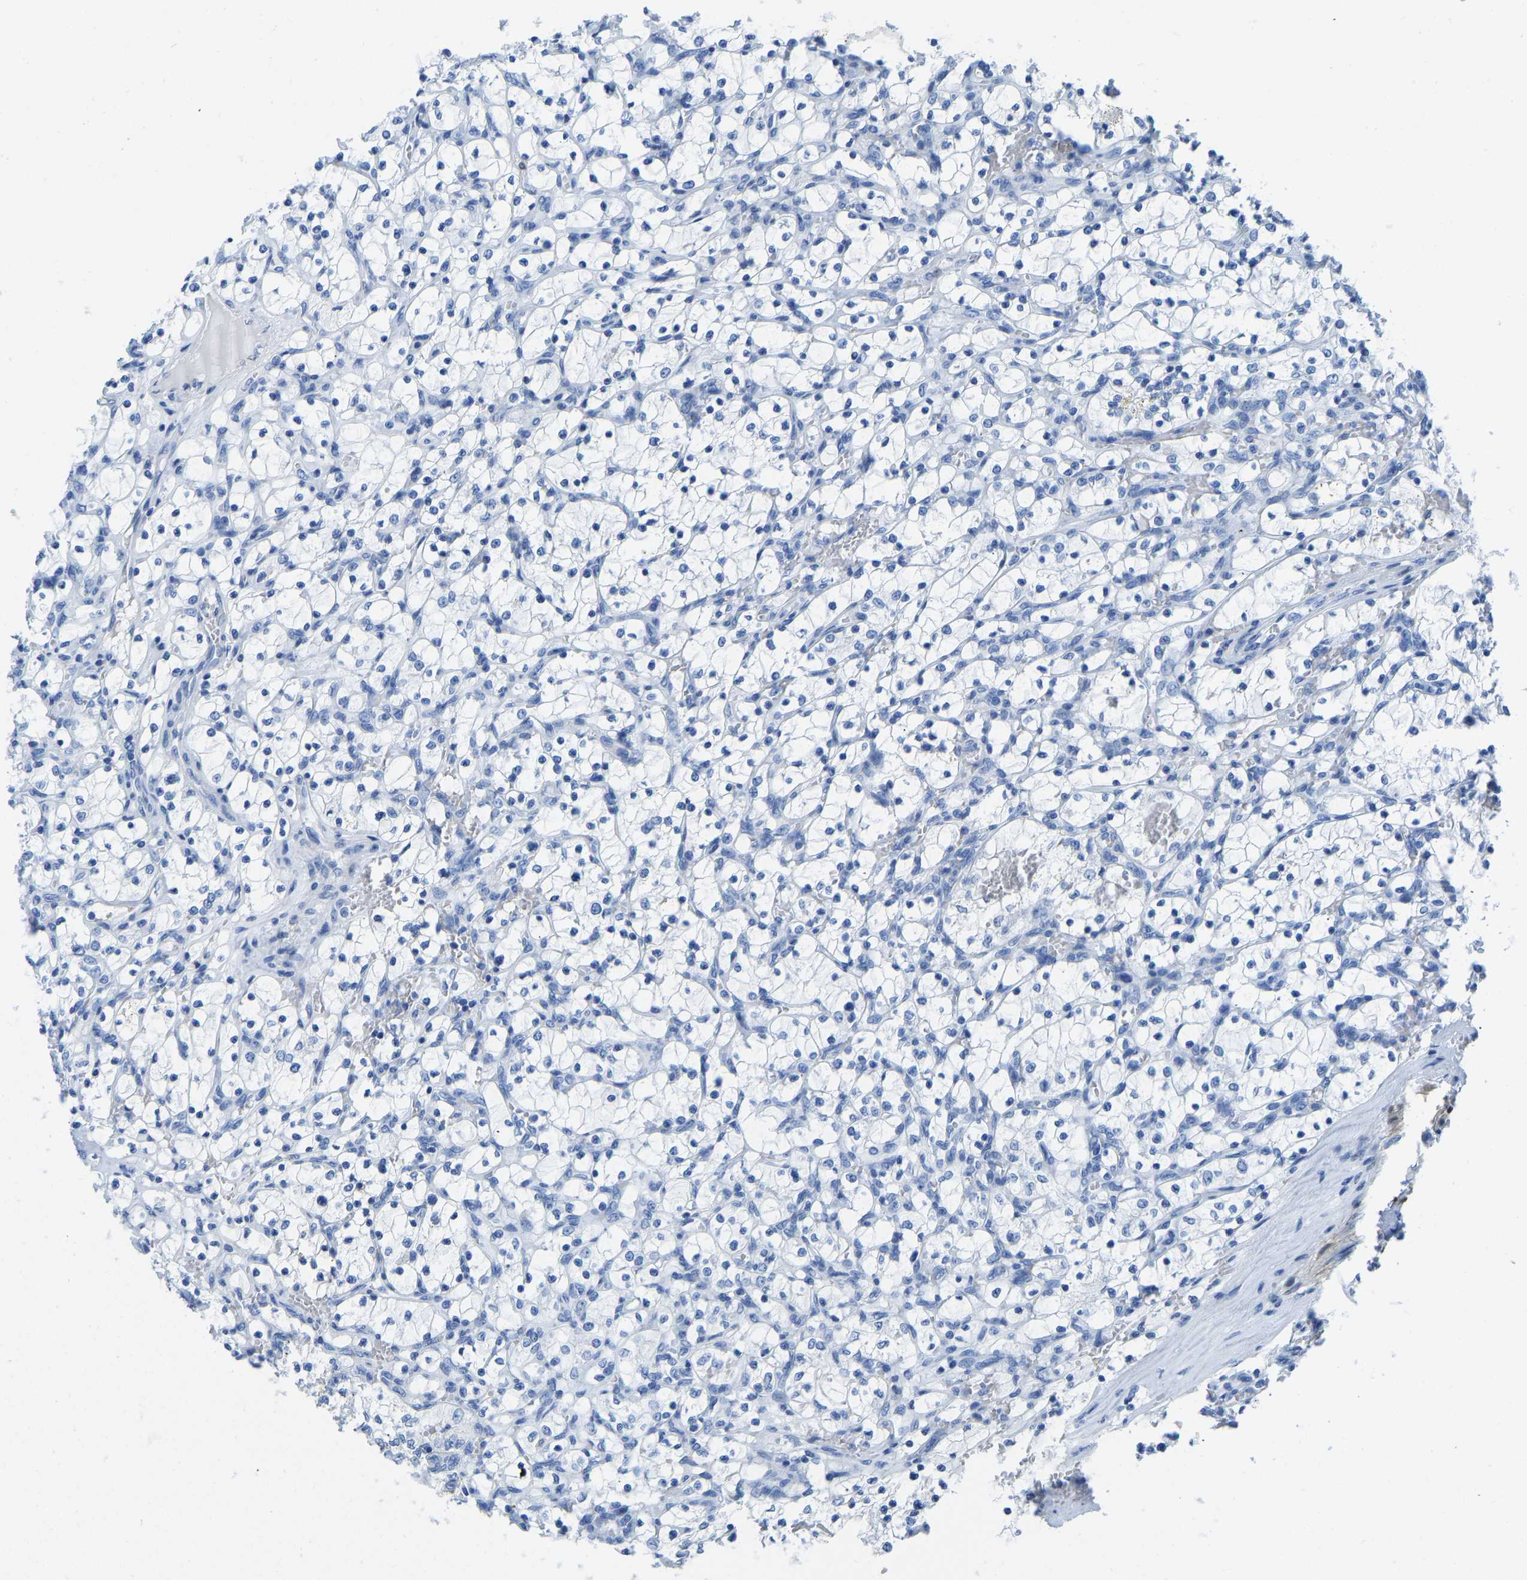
{"staining": {"intensity": "negative", "quantity": "none", "location": "none"}, "tissue": "renal cancer", "cell_type": "Tumor cells", "image_type": "cancer", "snomed": [{"axis": "morphology", "description": "Adenocarcinoma, NOS"}, {"axis": "topography", "description": "Kidney"}], "caption": "Histopathology image shows no significant protein staining in tumor cells of renal cancer (adenocarcinoma).", "gene": "NKAIN3", "patient": {"sex": "female", "age": 69}}